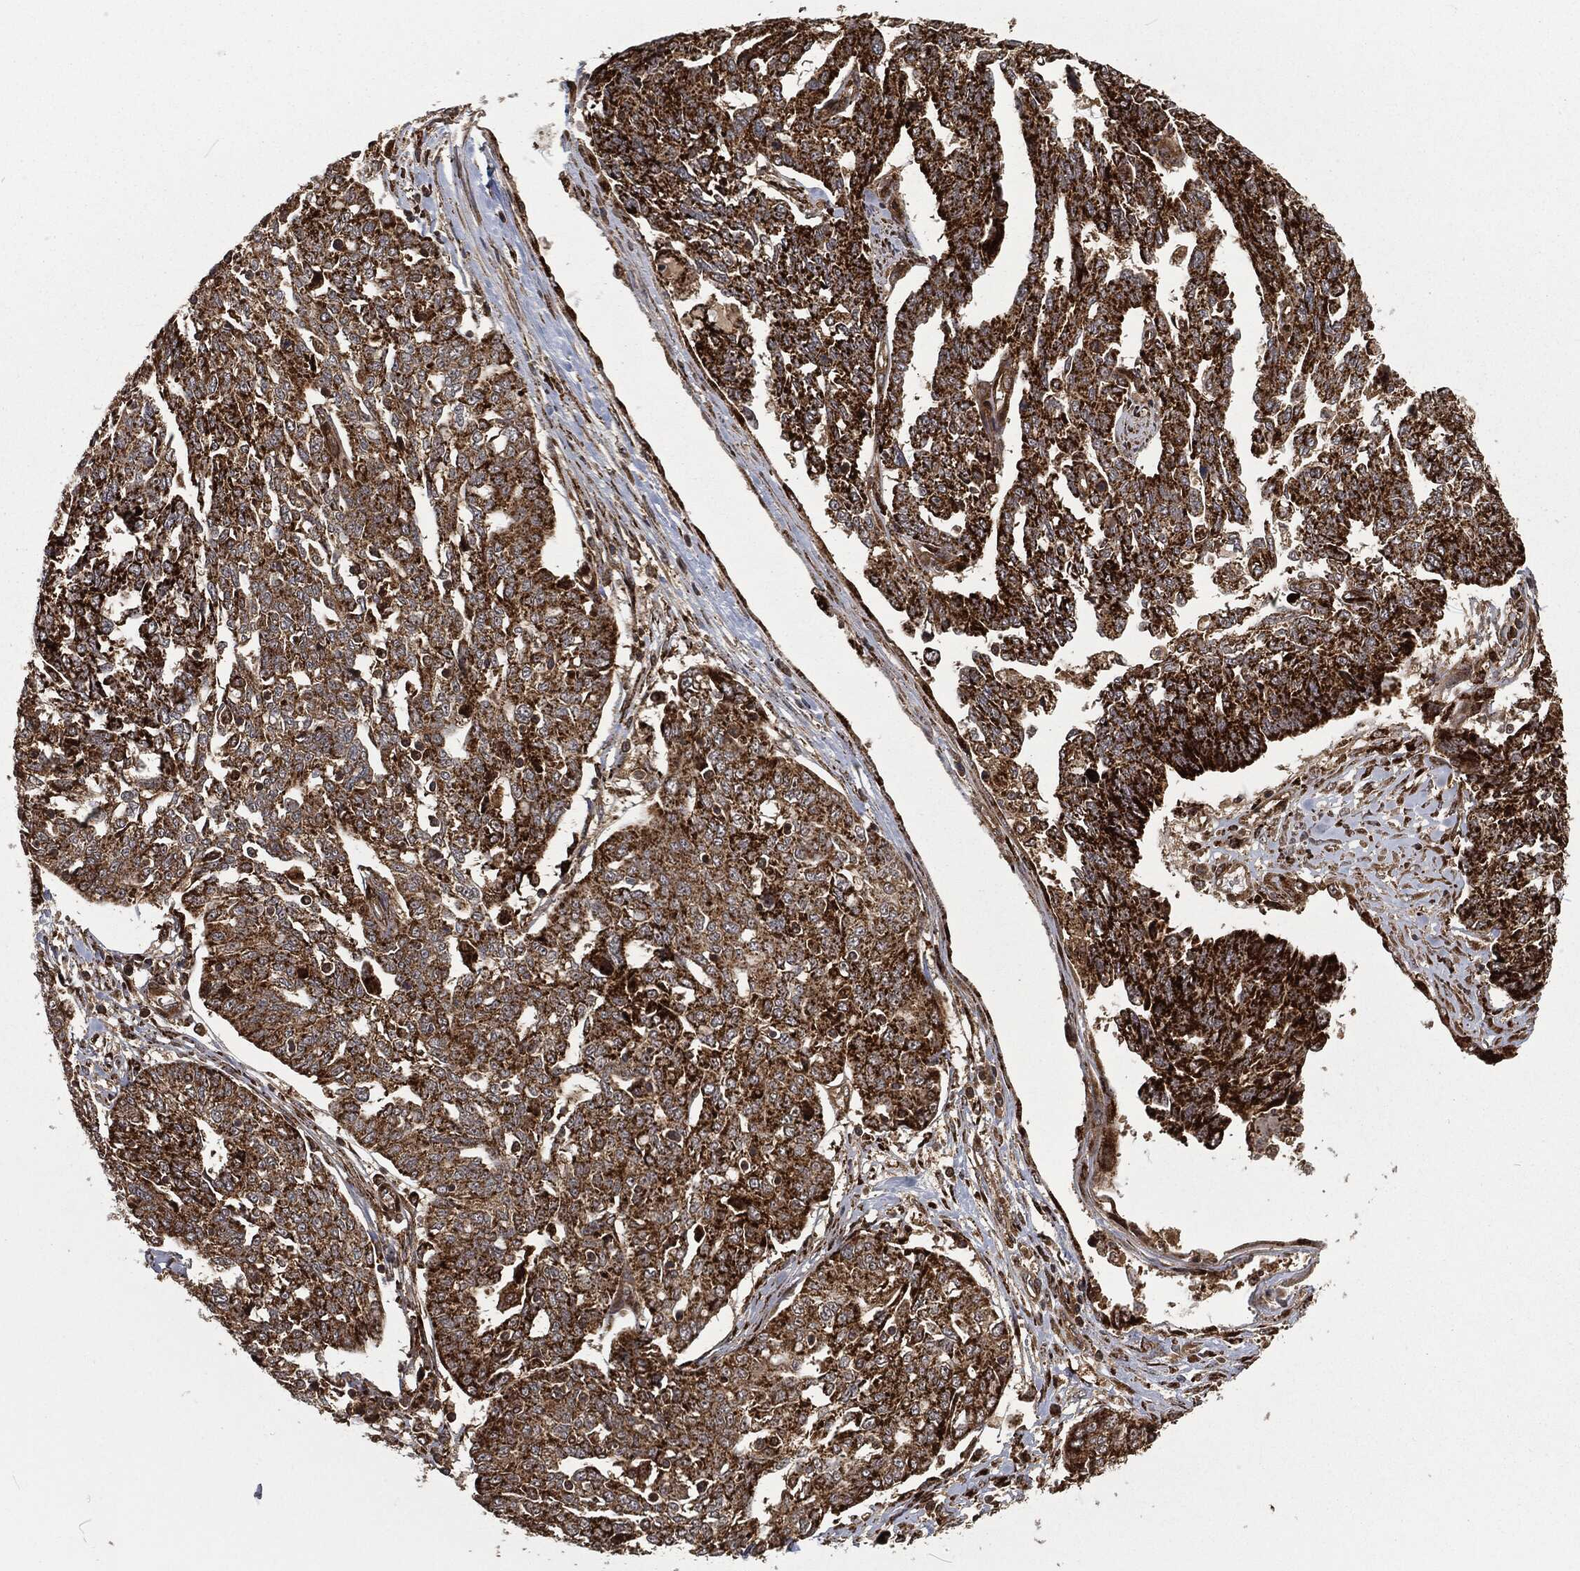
{"staining": {"intensity": "strong", "quantity": ">75%", "location": "cytoplasmic/membranous"}, "tissue": "ovarian cancer", "cell_type": "Tumor cells", "image_type": "cancer", "snomed": [{"axis": "morphology", "description": "Cystadenocarcinoma, serous, NOS"}, {"axis": "topography", "description": "Ovary"}], "caption": "Protein expression analysis of ovarian cancer (serous cystadenocarcinoma) reveals strong cytoplasmic/membranous positivity in about >75% of tumor cells.", "gene": "RFTN1", "patient": {"sex": "female", "age": 67}}